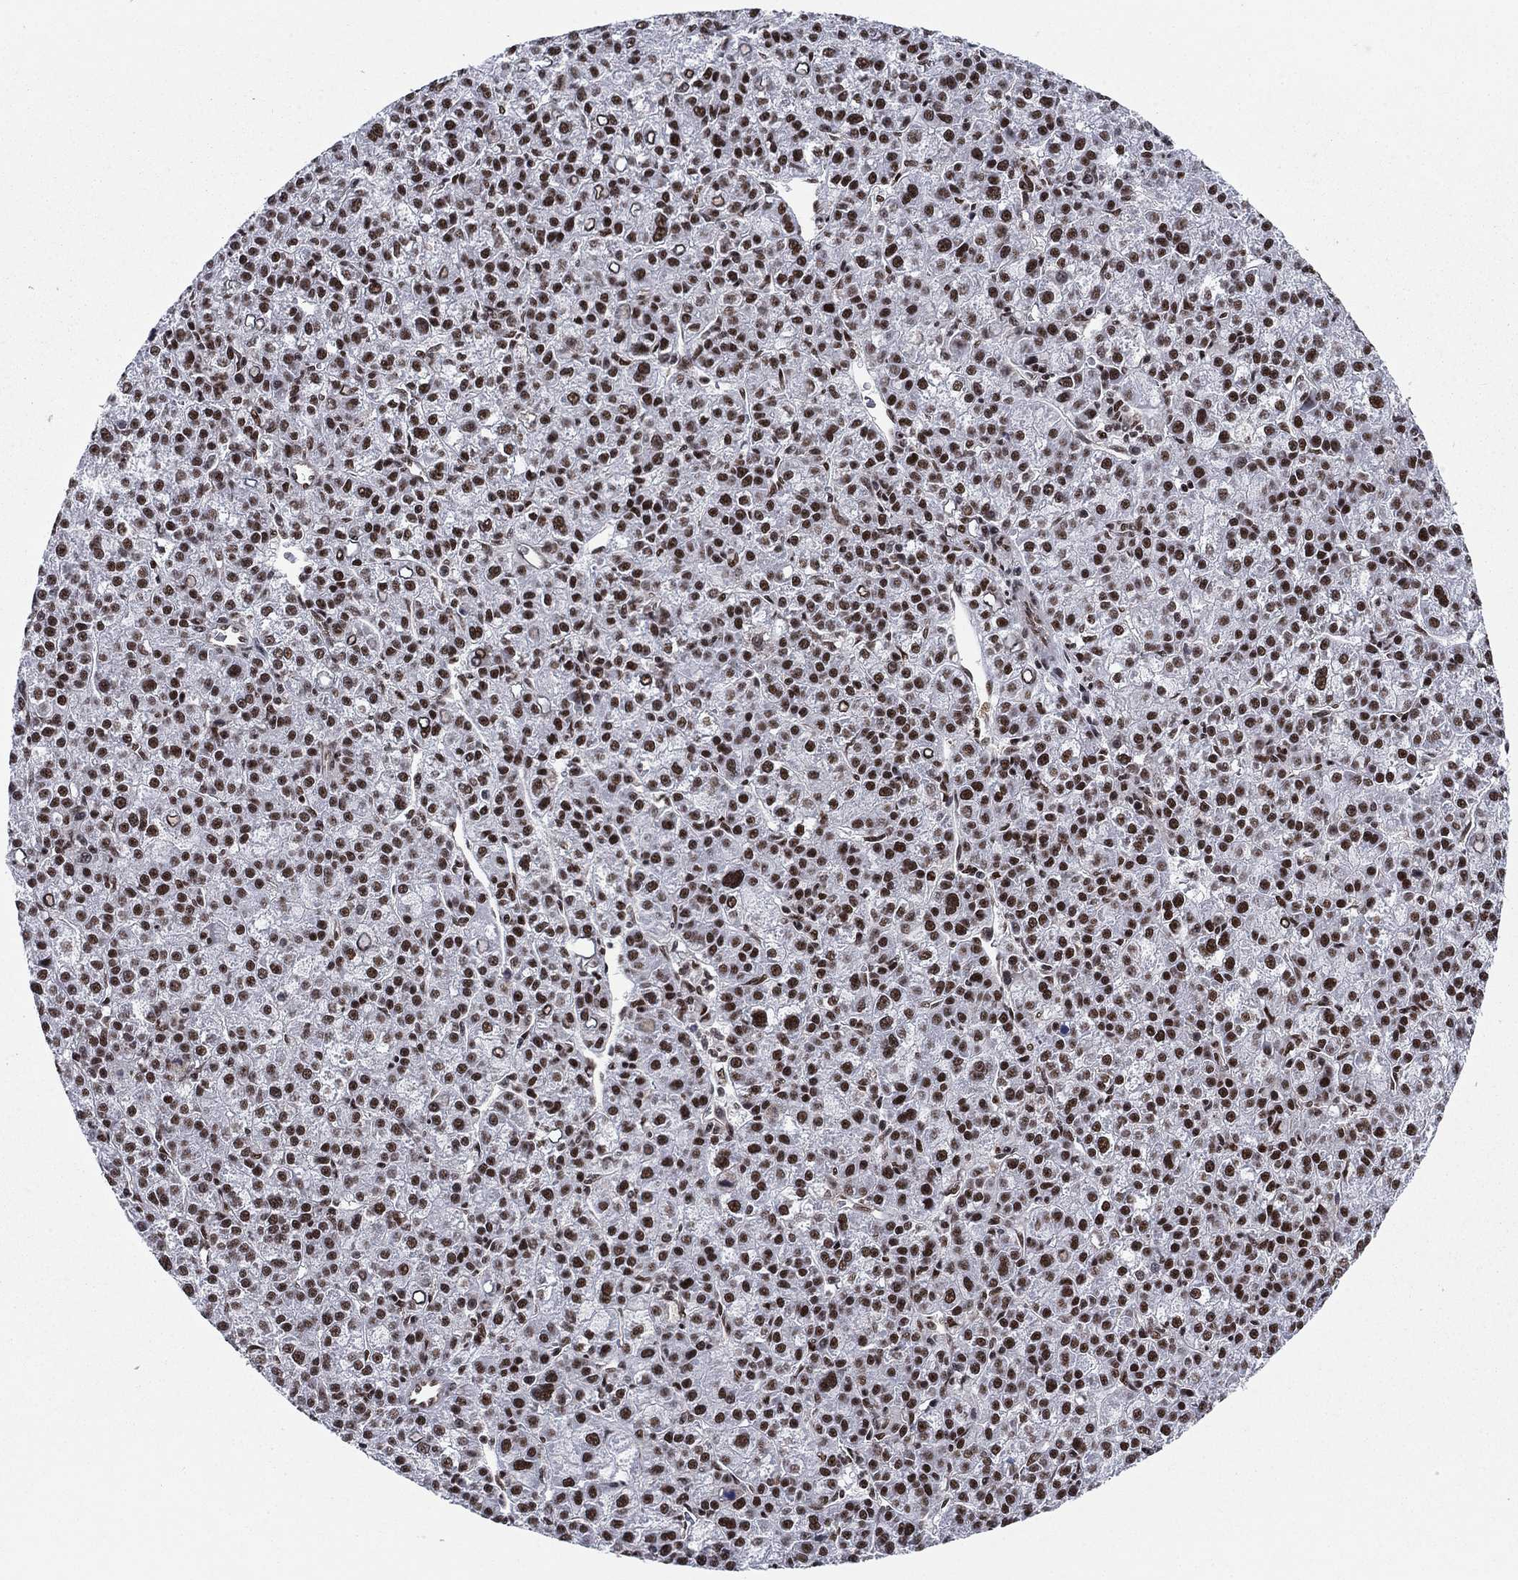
{"staining": {"intensity": "strong", "quantity": ">75%", "location": "nuclear"}, "tissue": "liver cancer", "cell_type": "Tumor cells", "image_type": "cancer", "snomed": [{"axis": "morphology", "description": "Carcinoma, Hepatocellular, NOS"}, {"axis": "topography", "description": "Liver"}], "caption": "Immunohistochemical staining of human liver cancer exhibits high levels of strong nuclear staining in approximately >75% of tumor cells.", "gene": "RPRD1B", "patient": {"sex": "female", "age": 60}}